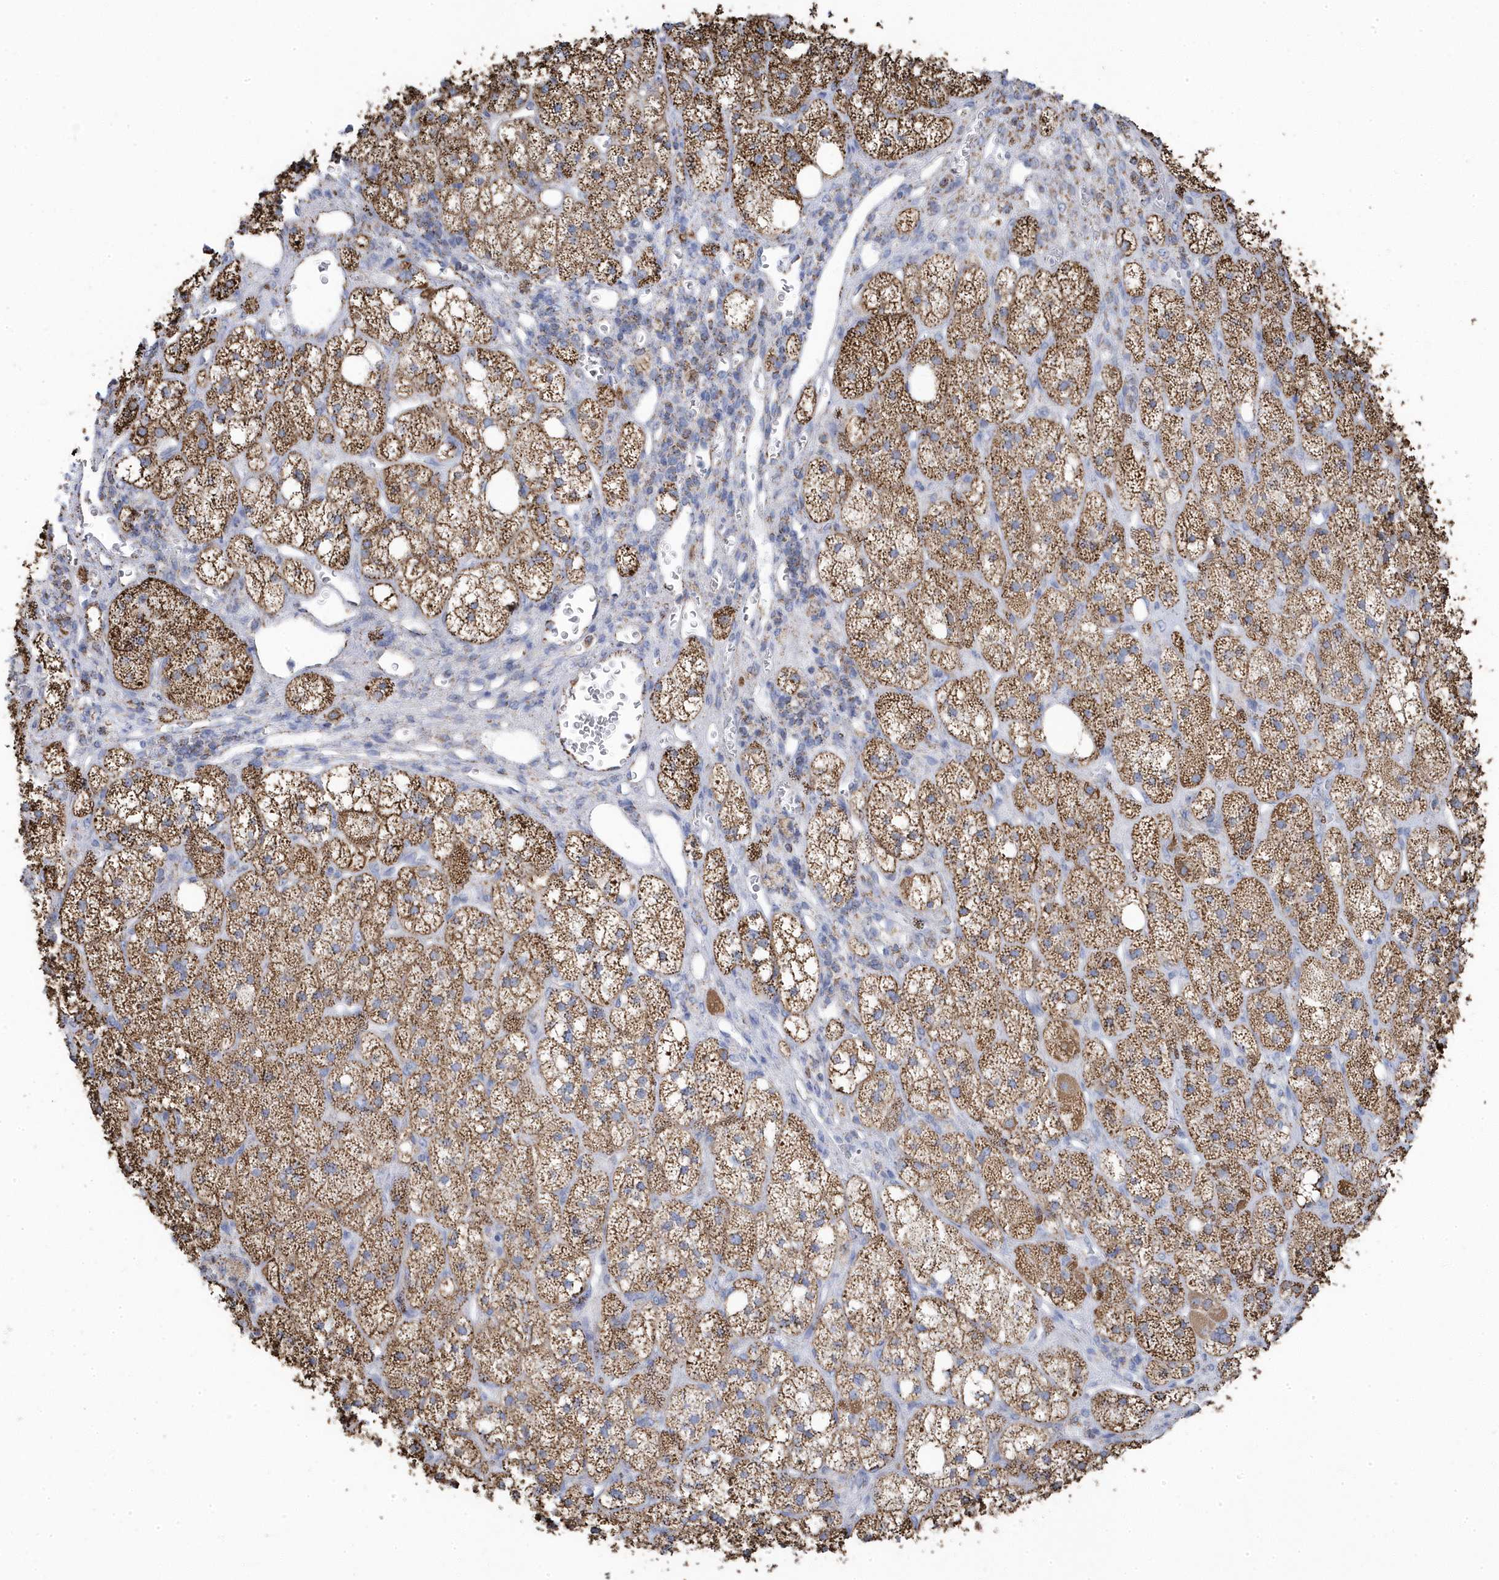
{"staining": {"intensity": "moderate", "quantity": ">75%", "location": "cytoplasmic/membranous"}, "tissue": "adrenal gland", "cell_type": "Glandular cells", "image_type": "normal", "snomed": [{"axis": "morphology", "description": "Normal tissue, NOS"}, {"axis": "topography", "description": "Adrenal gland"}], "caption": "DAB (3,3'-diaminobenzidine) immunohistochemical staining of normal adrenal gland displays moderate cytoplasmic/membranous protein positivity in about >75% of glandular cells. The staining was performed using DAB (3,3'-diaminobenzidine), with brown indicating positive protein expression. Nuclei are stained blue with hematoxylin.", "gene": "GTPBP8", "patient": {"sex": "male", "age": 61}}